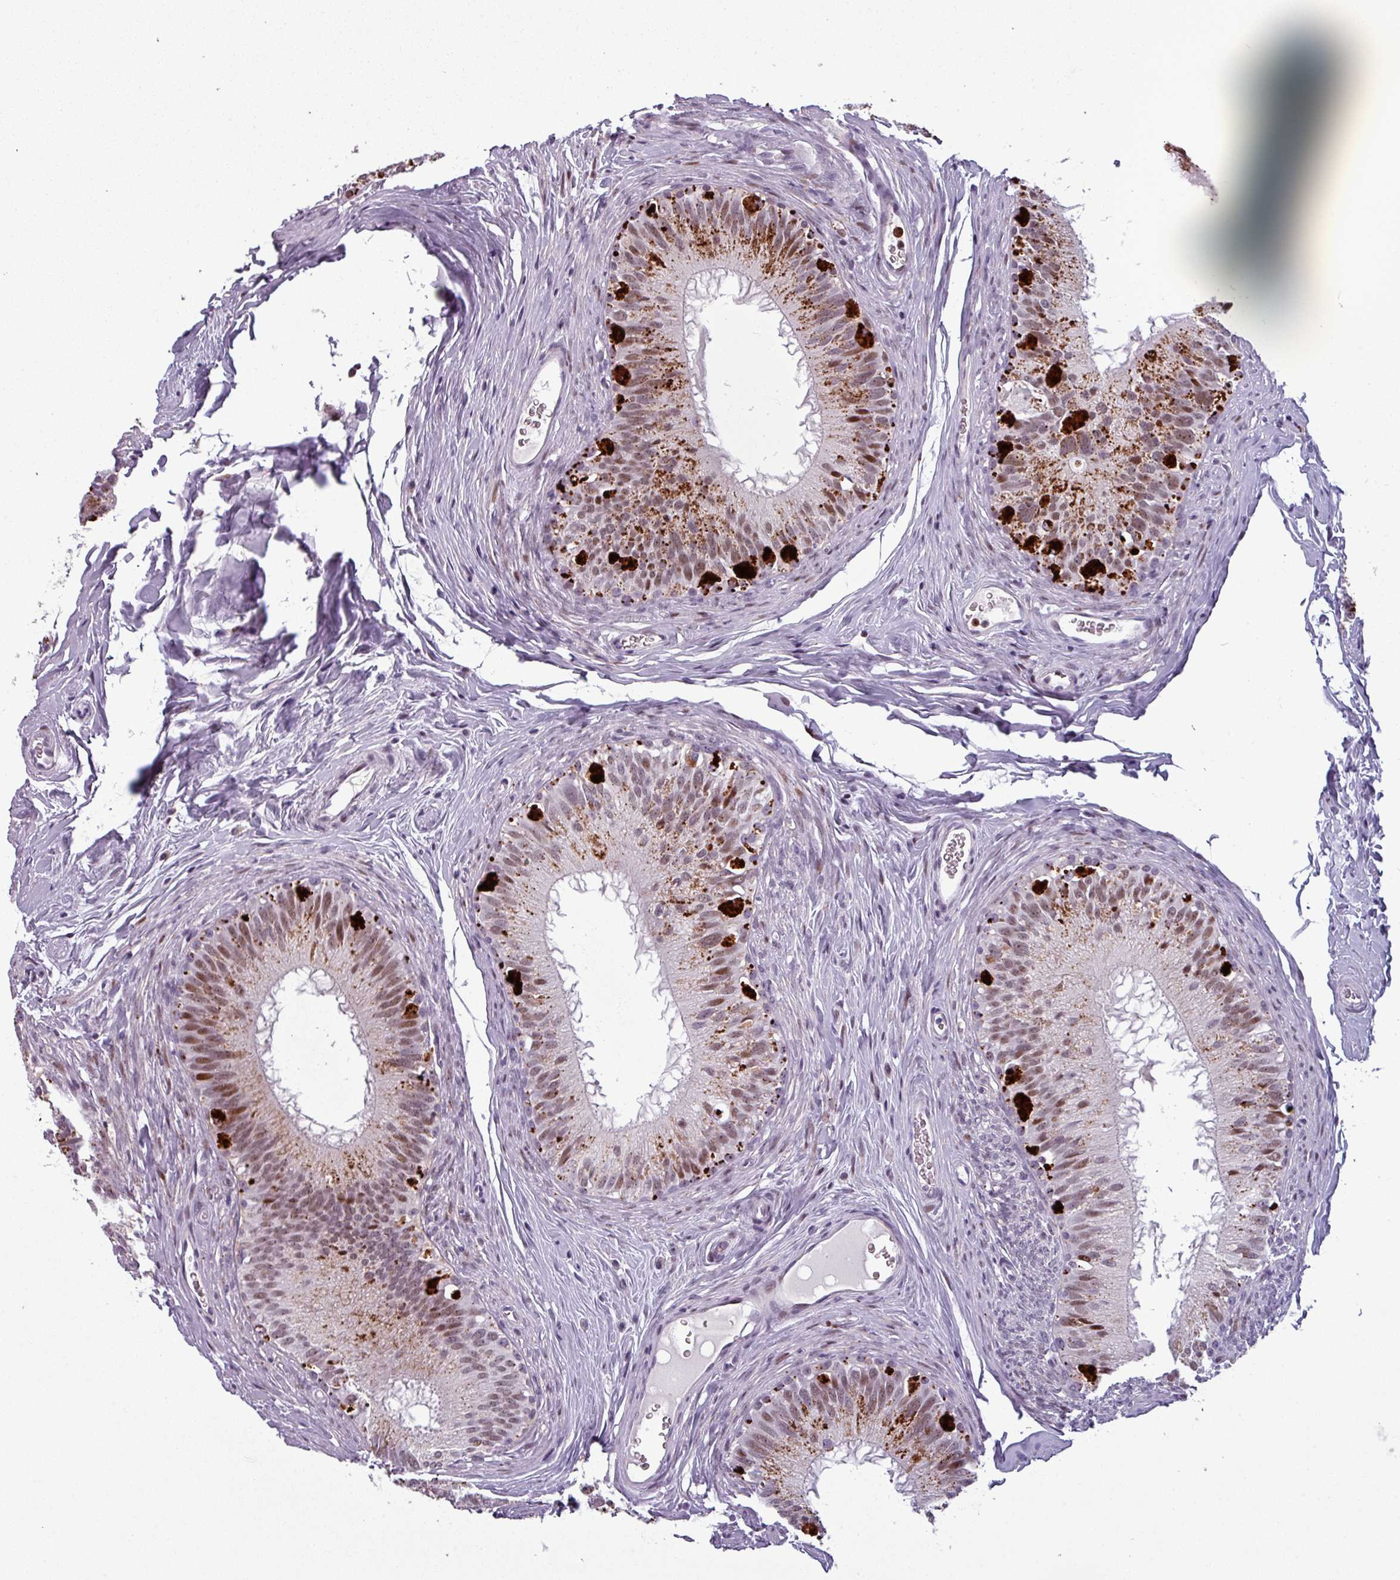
{"staining": {"intensity": "strong", "quantity": "25%-75%", "location": "cytoplasmic/membranous,nuclear"}, "tissue": "epididymis", "cell_type": "Glandular cells", "image_type": "normal", "snomed": [{"axis": "morphology", "description": "Normal tissue, NOS"}, {"axis": "topography", "description": "Epididymis"}], "caption": "A brown stain shows strong cytoplasmic/membranous,nuclear expression of a protein in glandular cells of benign epididymis. (Stains: DAB in brown, nuclei in blue, Microscopy: brightfield microscopy at high magnification).", "gene": "TMEFF1", "patient": {"sex": "male", "age": 38}}